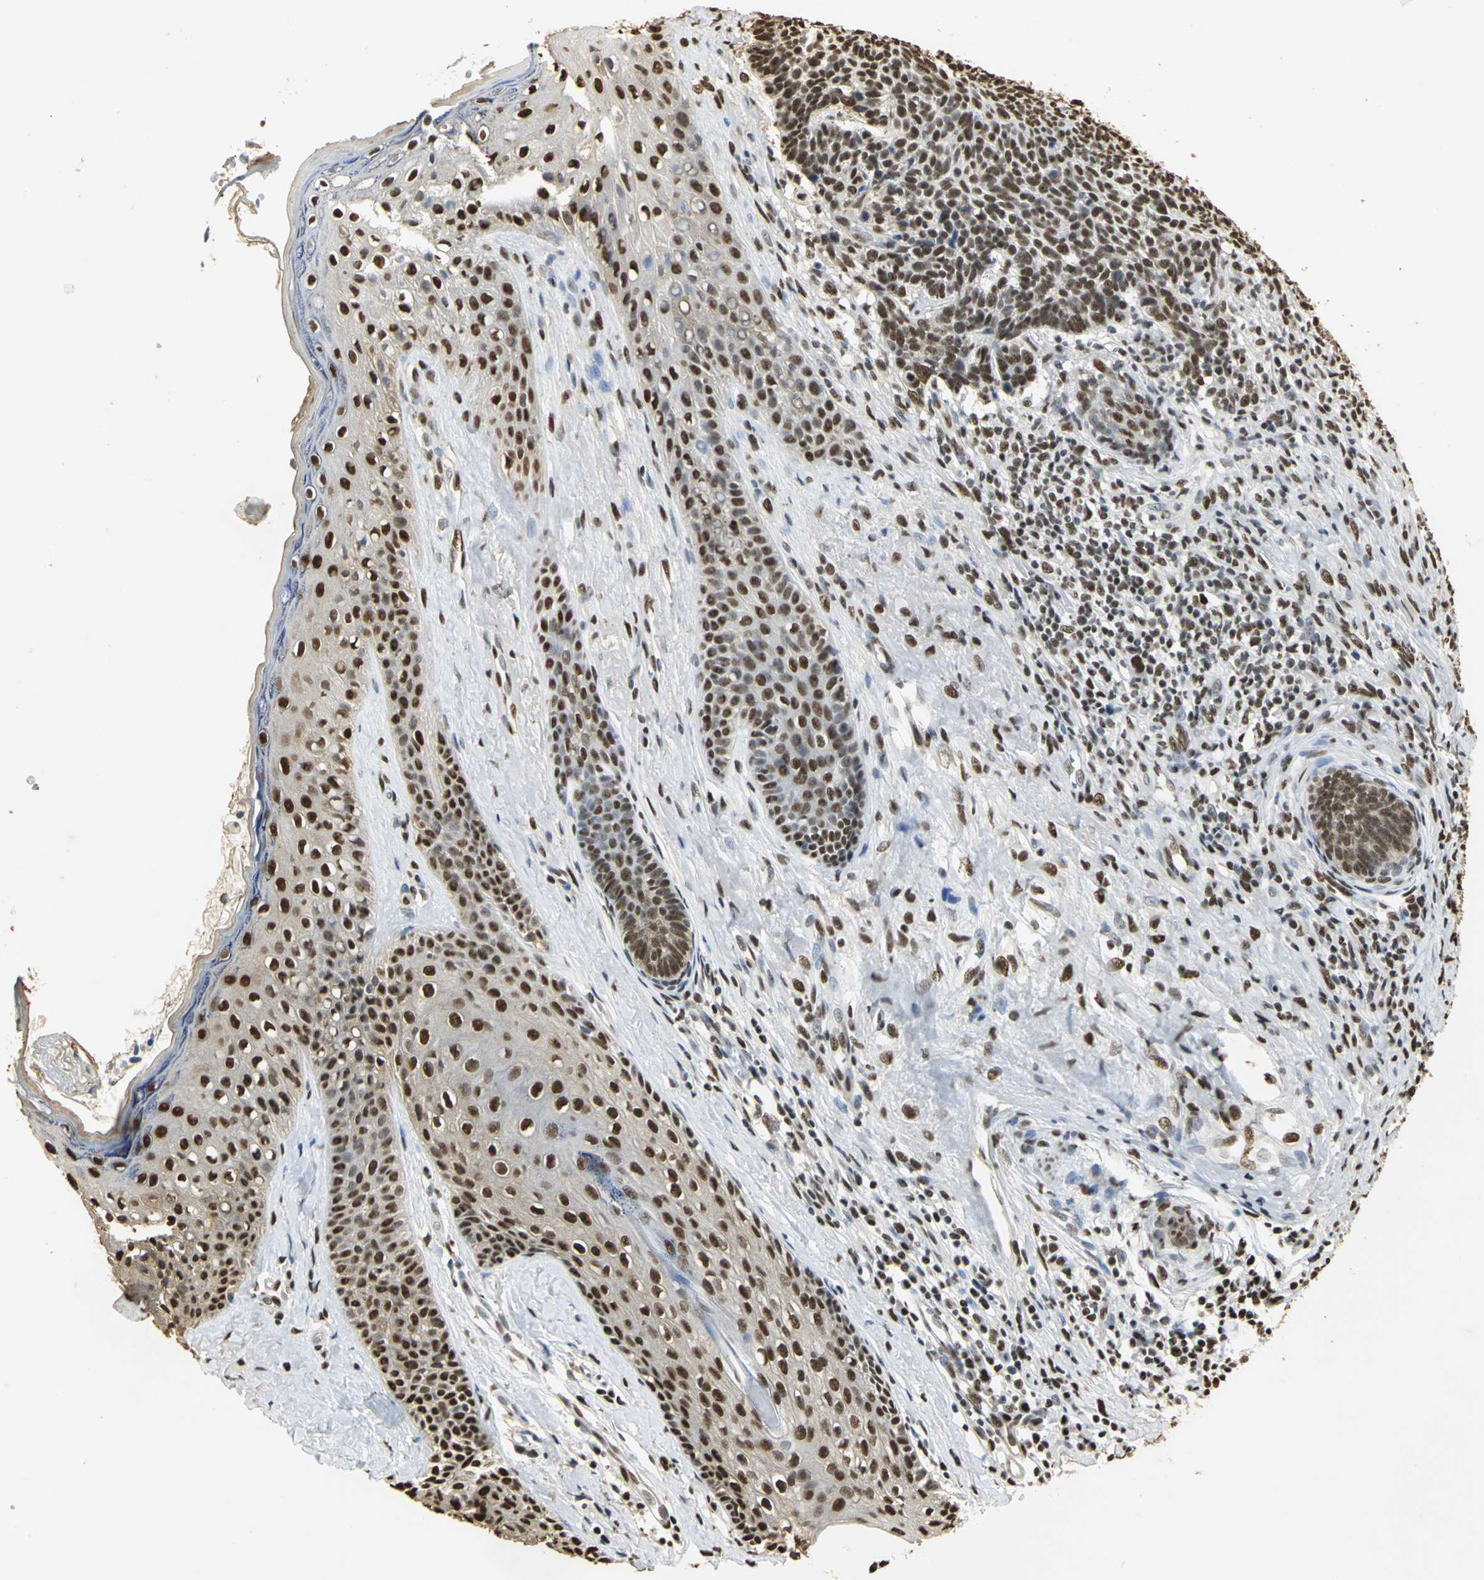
{"staining": {"intensity": "strong", "quantity": ">75%", "location": "nuclear"}, "tissue": "skin cancer", "cell_type": "Tumor cells", "image_type": "cancer", "snomed": [{"axis": "morphology", "description": "Basal cell carcinoma"}, {"axis": "topography", "description": "Skin"}], "caption": "Approximately >75% of tumor cells in basal cell carcinoma (skin) exhibit strong nuclear protein positivity as visualized by brown immunohistochemical staining.", "gene": "SET", "patient": {"sex": "male", "age": 84}}